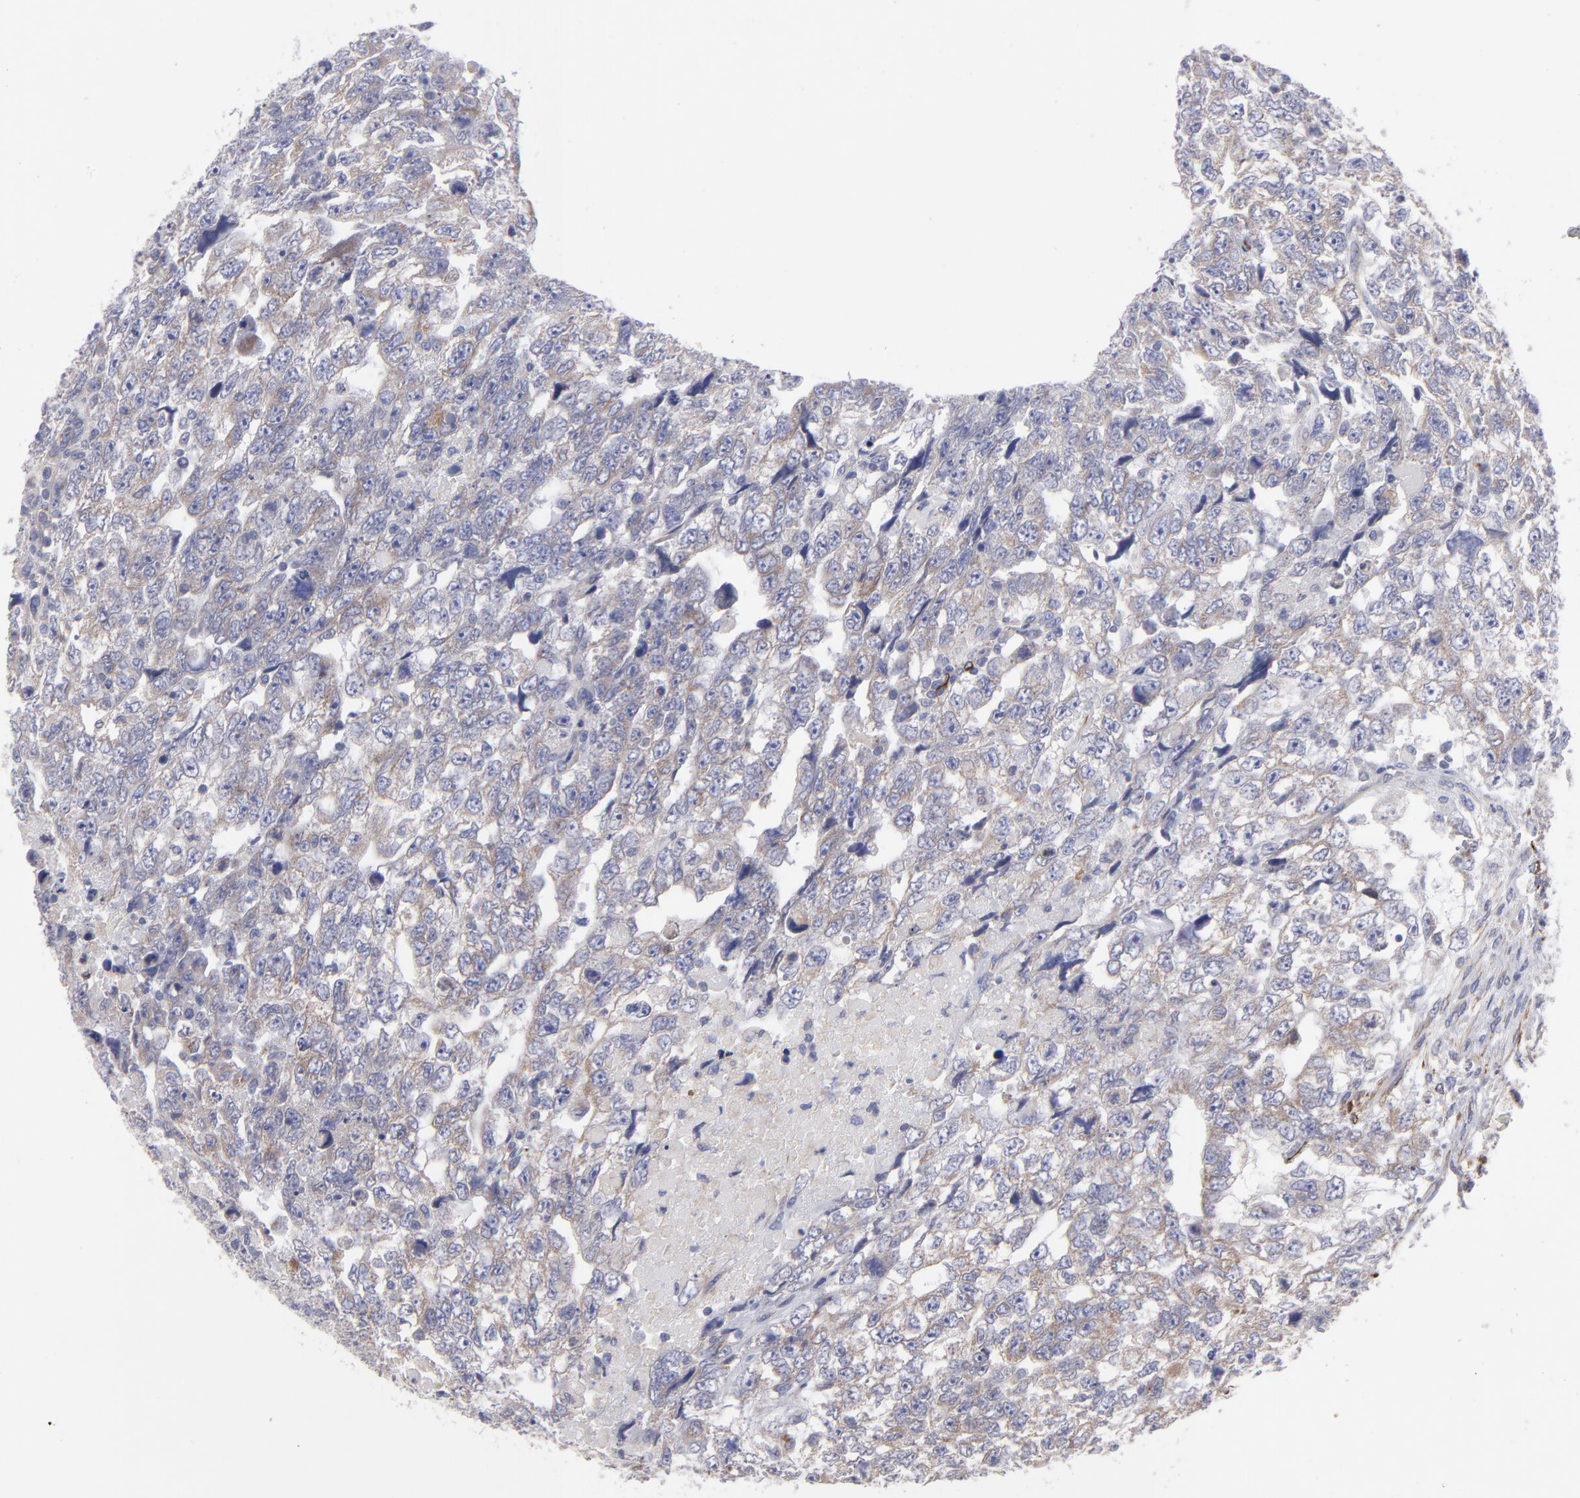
{"staining": {"intensity": "weak", "quantity": ">75%", "location": "cytoplasmic/membranous"}, "tissue": "testis cancer", "cell_type": "Tumor cells", "image_type": "cancer", "snomed": [{"axis": "morphology", "description": "Carcinoma, Embryonal, NOS"}, {"axis": "topography", "description": "Testis"}], "caption": "An image showing weak cytoplasmic/membranous positivity in approximately >75% of tumor cells in testis cancer (embryonal carcinoma), as visualized by brown immunohistochemical staining.", "gene": "SLMAP", "patient": {"sex": "male", "age": 36}}